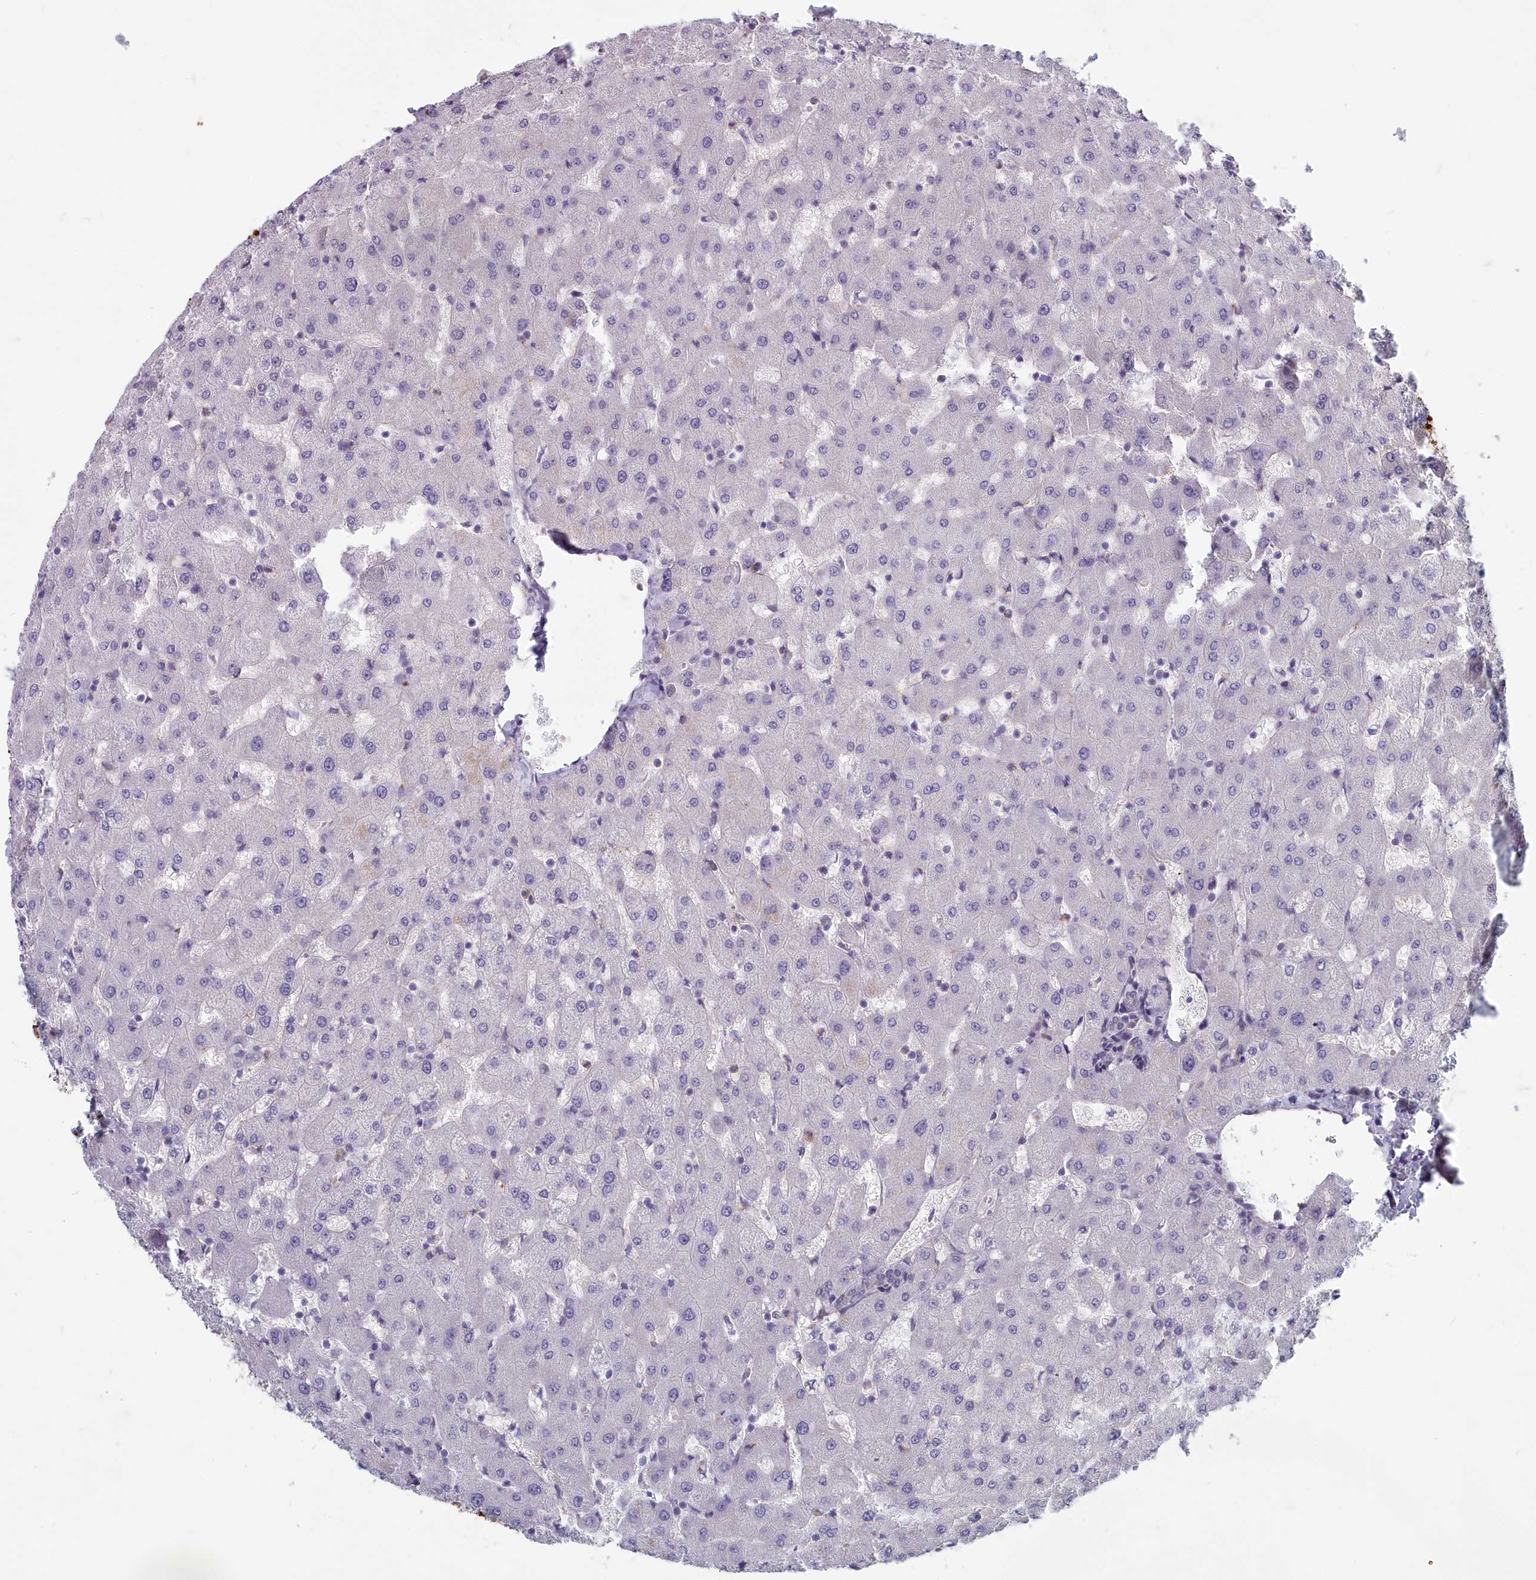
{"staining": {"intensity": "negative", "quantity": "none", "location": "none"}, "tissue": "liver", "cell_type": "Cholangiocytes", "image_type": "normal", "snomed": [{"axis": "morphology", "description": "Normal tissue, NOS"}, {"axis": "topography", "description": "Liver"}], "caption": "Liver stained for a protein using immunohistochemistry exhibits no positivity cholangiocytes.", "gene": "ZNF626", "patient": {"sex": "female", "age": 63}}